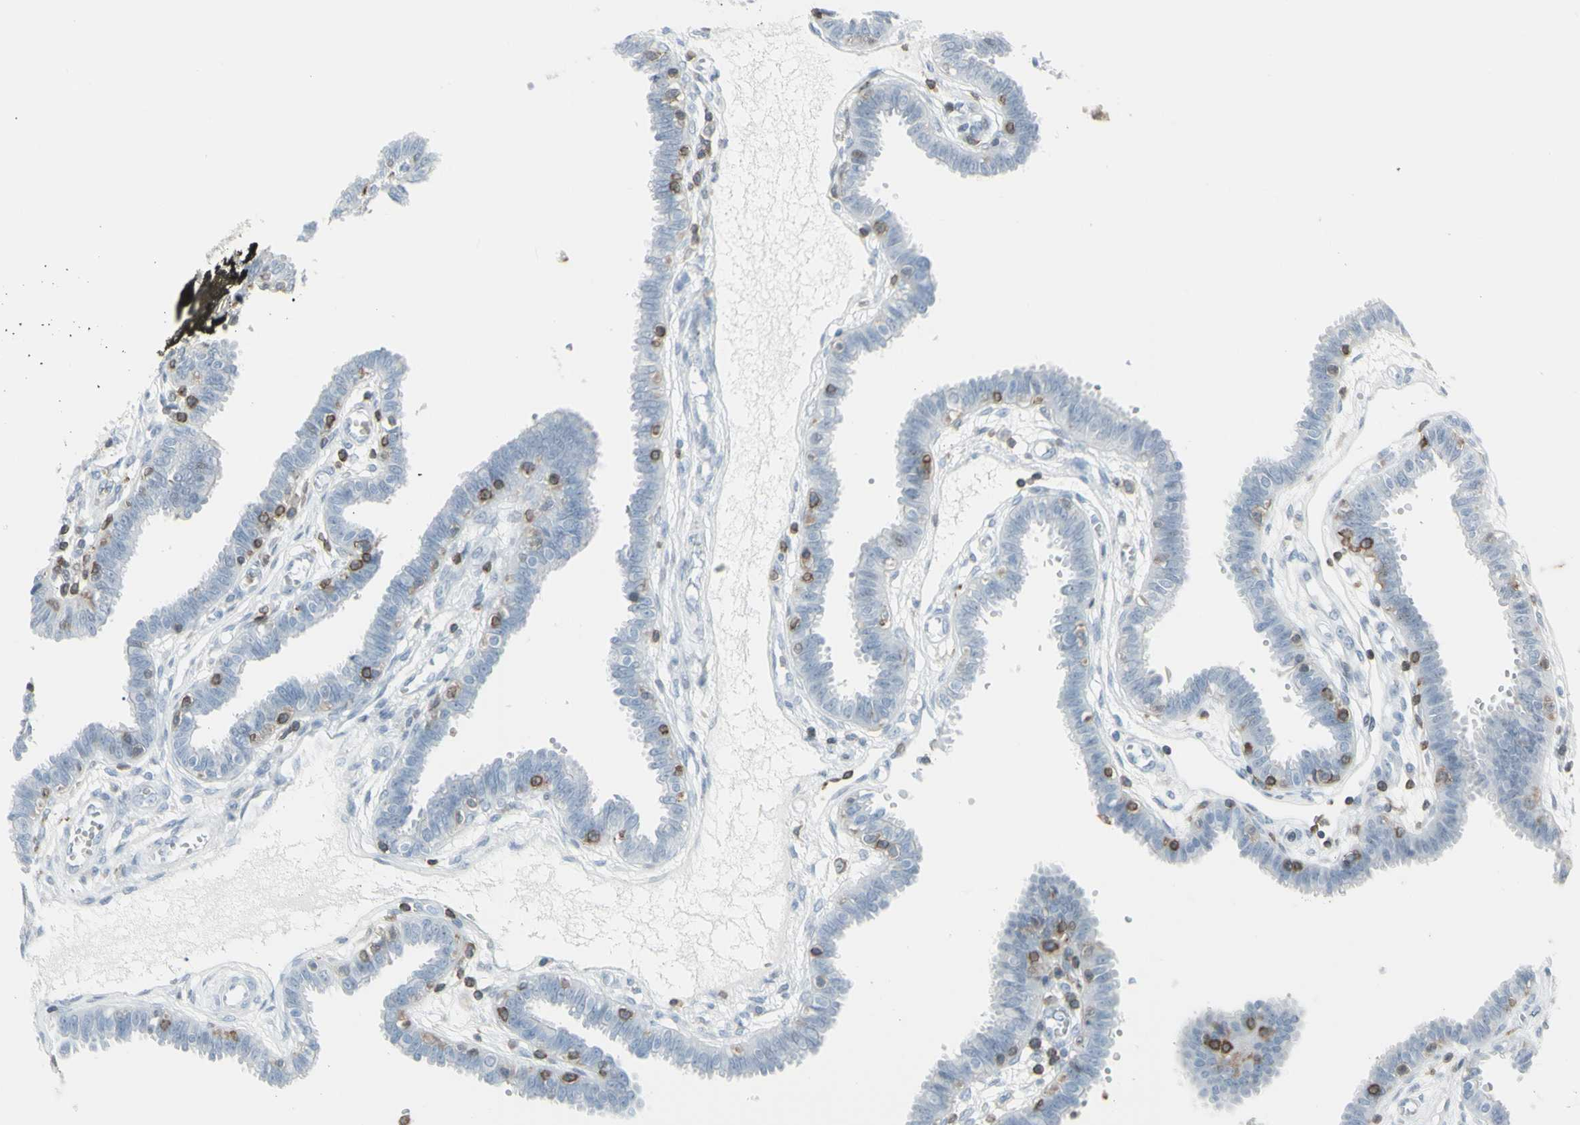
{"staining": {"intensity": "weak", "quantity": "<25%", "location": "cytoplasmic/membranous"}, "tissue": "fallopian tube", "cell_type": "Glandular cells", "image_type": "normal", "snomed": [{"axis": "morphology", "description": "Normal tissue, NOS"}, {"axis": "topography", "description": "Fallopian tube"}], "caption": "High power microscopy micrograph of an IHC image of benign fallopian tube, revealing no significant positivity in glandular cells.", "gene": "NRG1", "patient": {"sex": "female", "age": 32}}